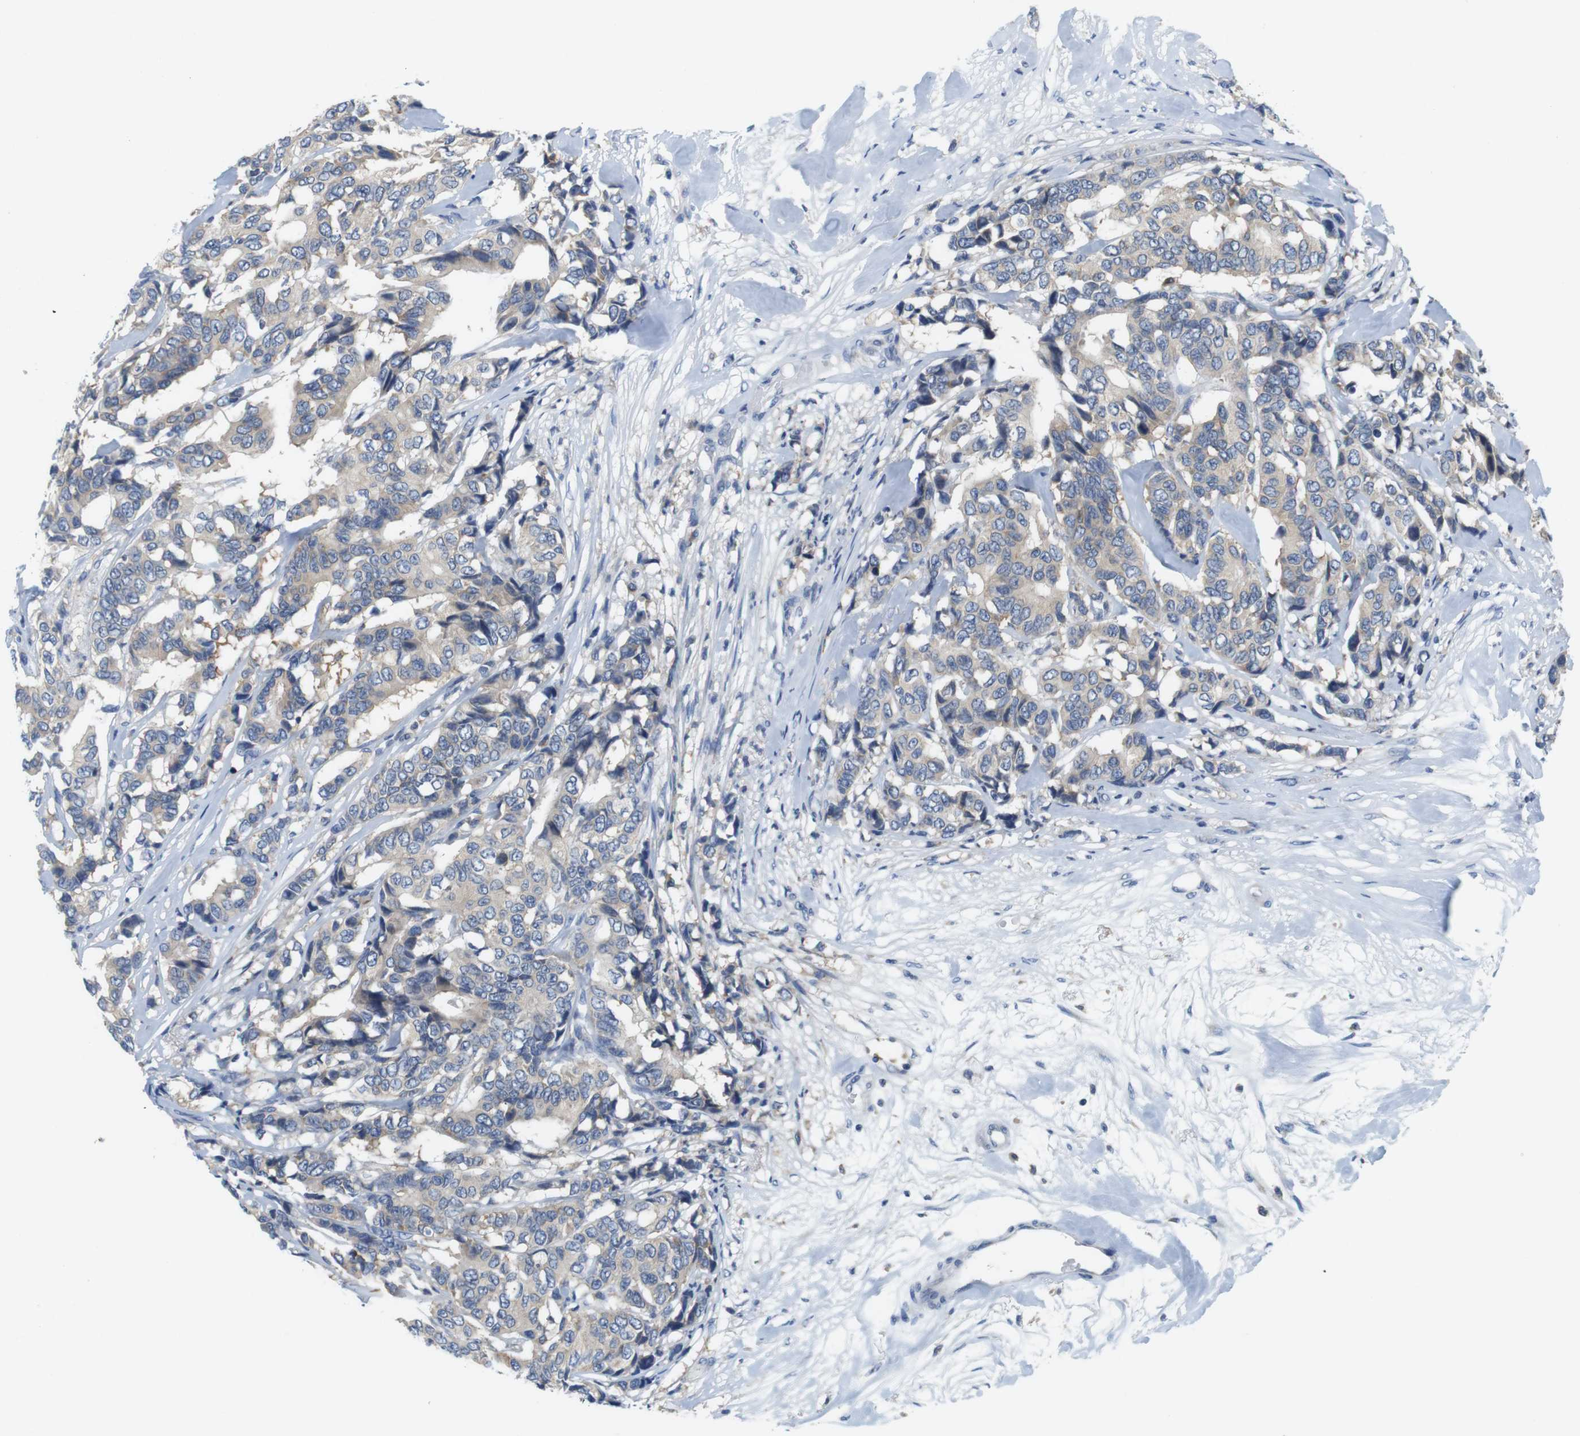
{"staining": {"intensity": "weak", "quantity": "25%-75%", "location": "cytoplasmic/membranous"}, "tissue": "breast cancer", "cell_type": "Tumor cells", "image_type": "cancer", "snomed": [{"axis": "morphology", "description": "Duct carcinoma"}, {"axis": "topography", "description": "Breast"}], "caption": "Weak cytoplasmic/membranous expression is seen in approximately 25%-75% of tumor cells in breast cancer (infiltrating ductal carcinoma).", "gene": "CNGA2", "patient": {"sex": "female", "age": 87}}